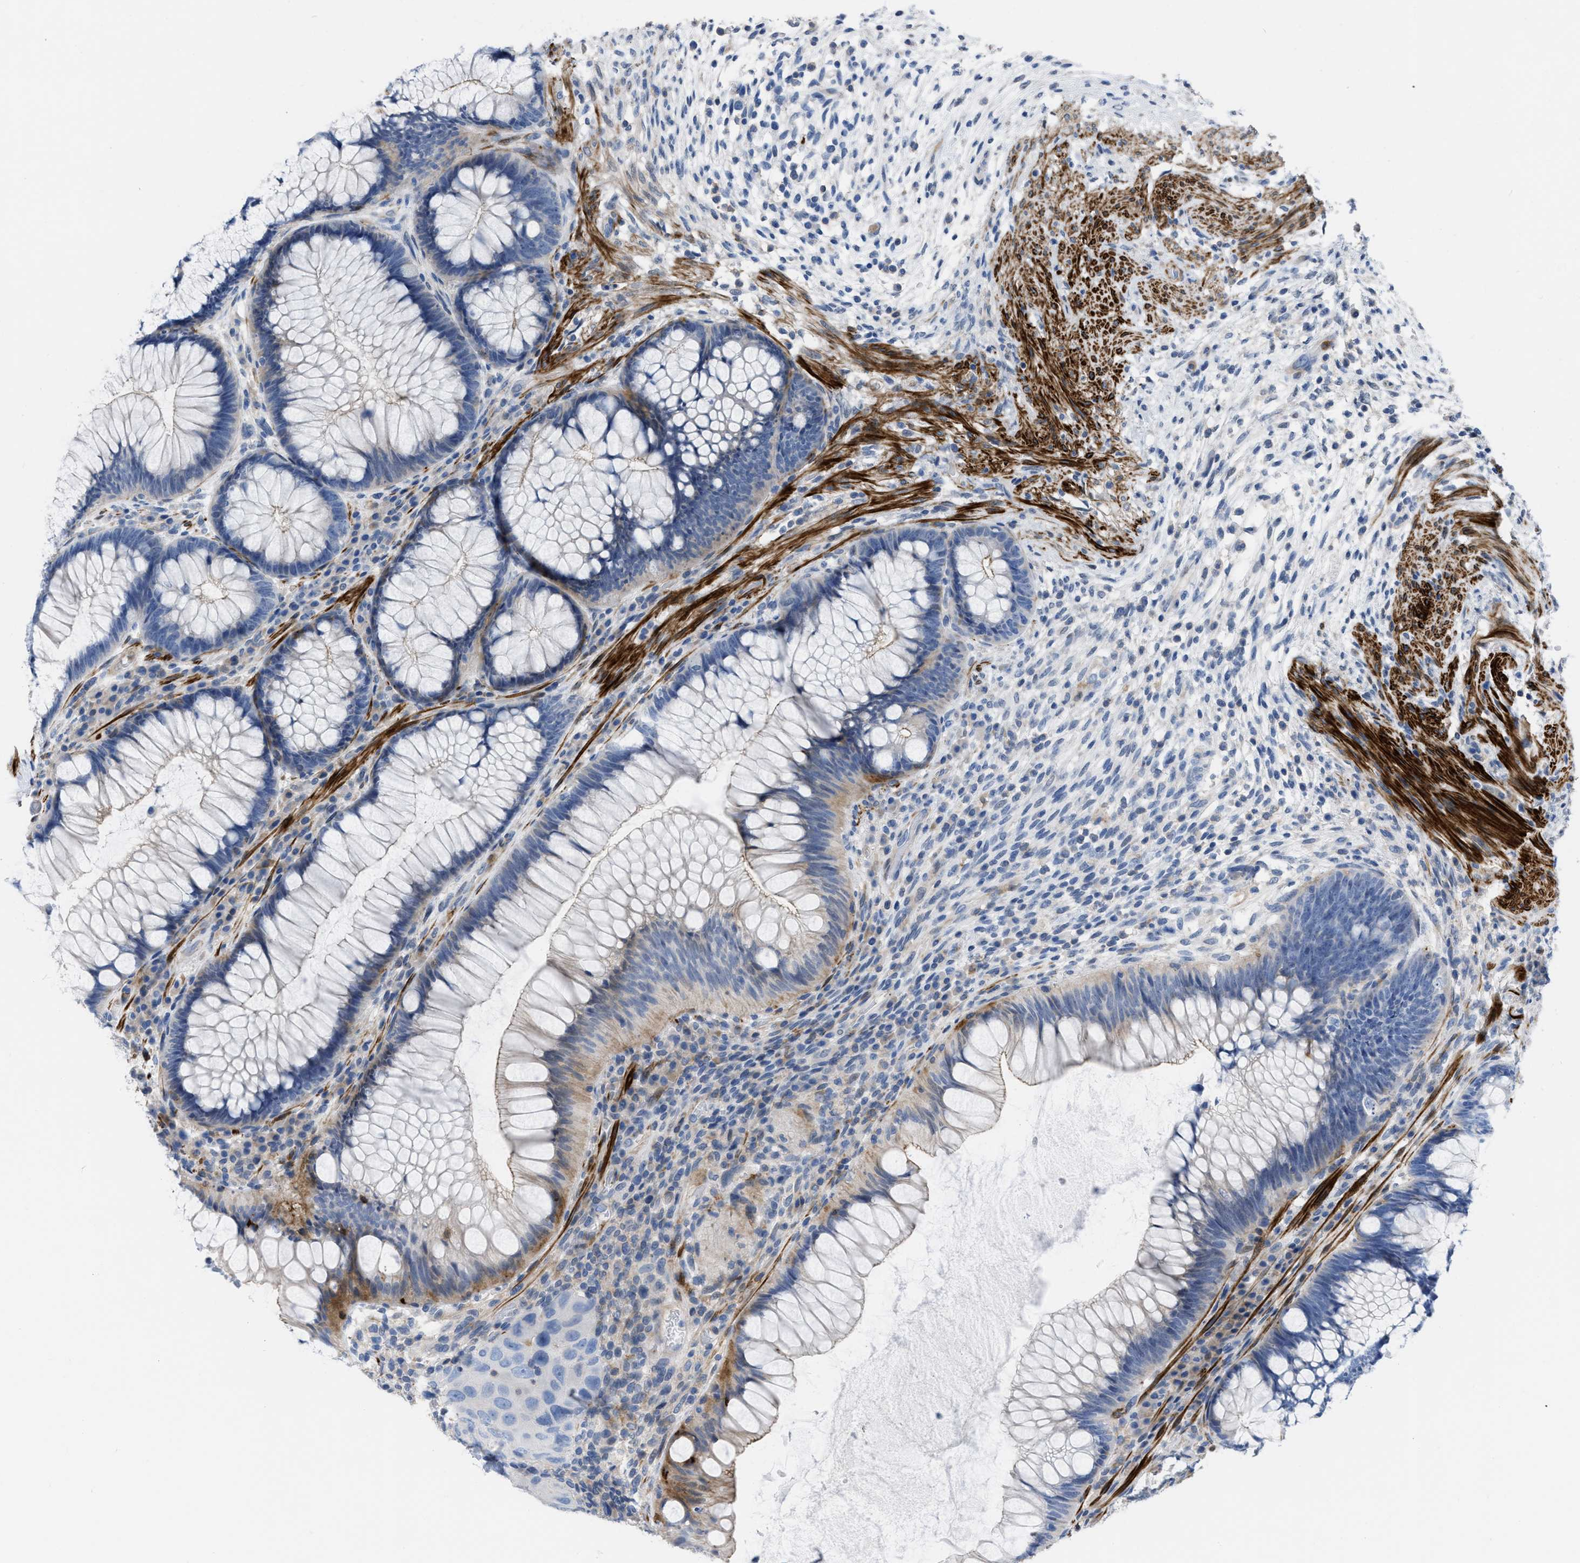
{"staining": {"intensity": "moderate", "quantity": "<25%", "location": "cytoplasmic/membranous"}, "tissue": "rectum", "cell_type": "Glandular cells", "image_type": "normal", "snomed": [{"axis": "morphology", "description": "Normal tissue, NOS"}, {"axis": "topography", "description": "Rectum"}], "caption": "An IHC image of normal tissue is shown. Protein staining in brown labels moderate cytoplasmic/membranous positivity in rectum within glandular cells. The staining is performed using DAB (3,3'-diaminobenzidine) brown chromogen to label protein expression. The nuclei are counter-stained blue using hematoxylin.", "gene": "PRMT2", "patient": {"sex": "male", "age": 51}}